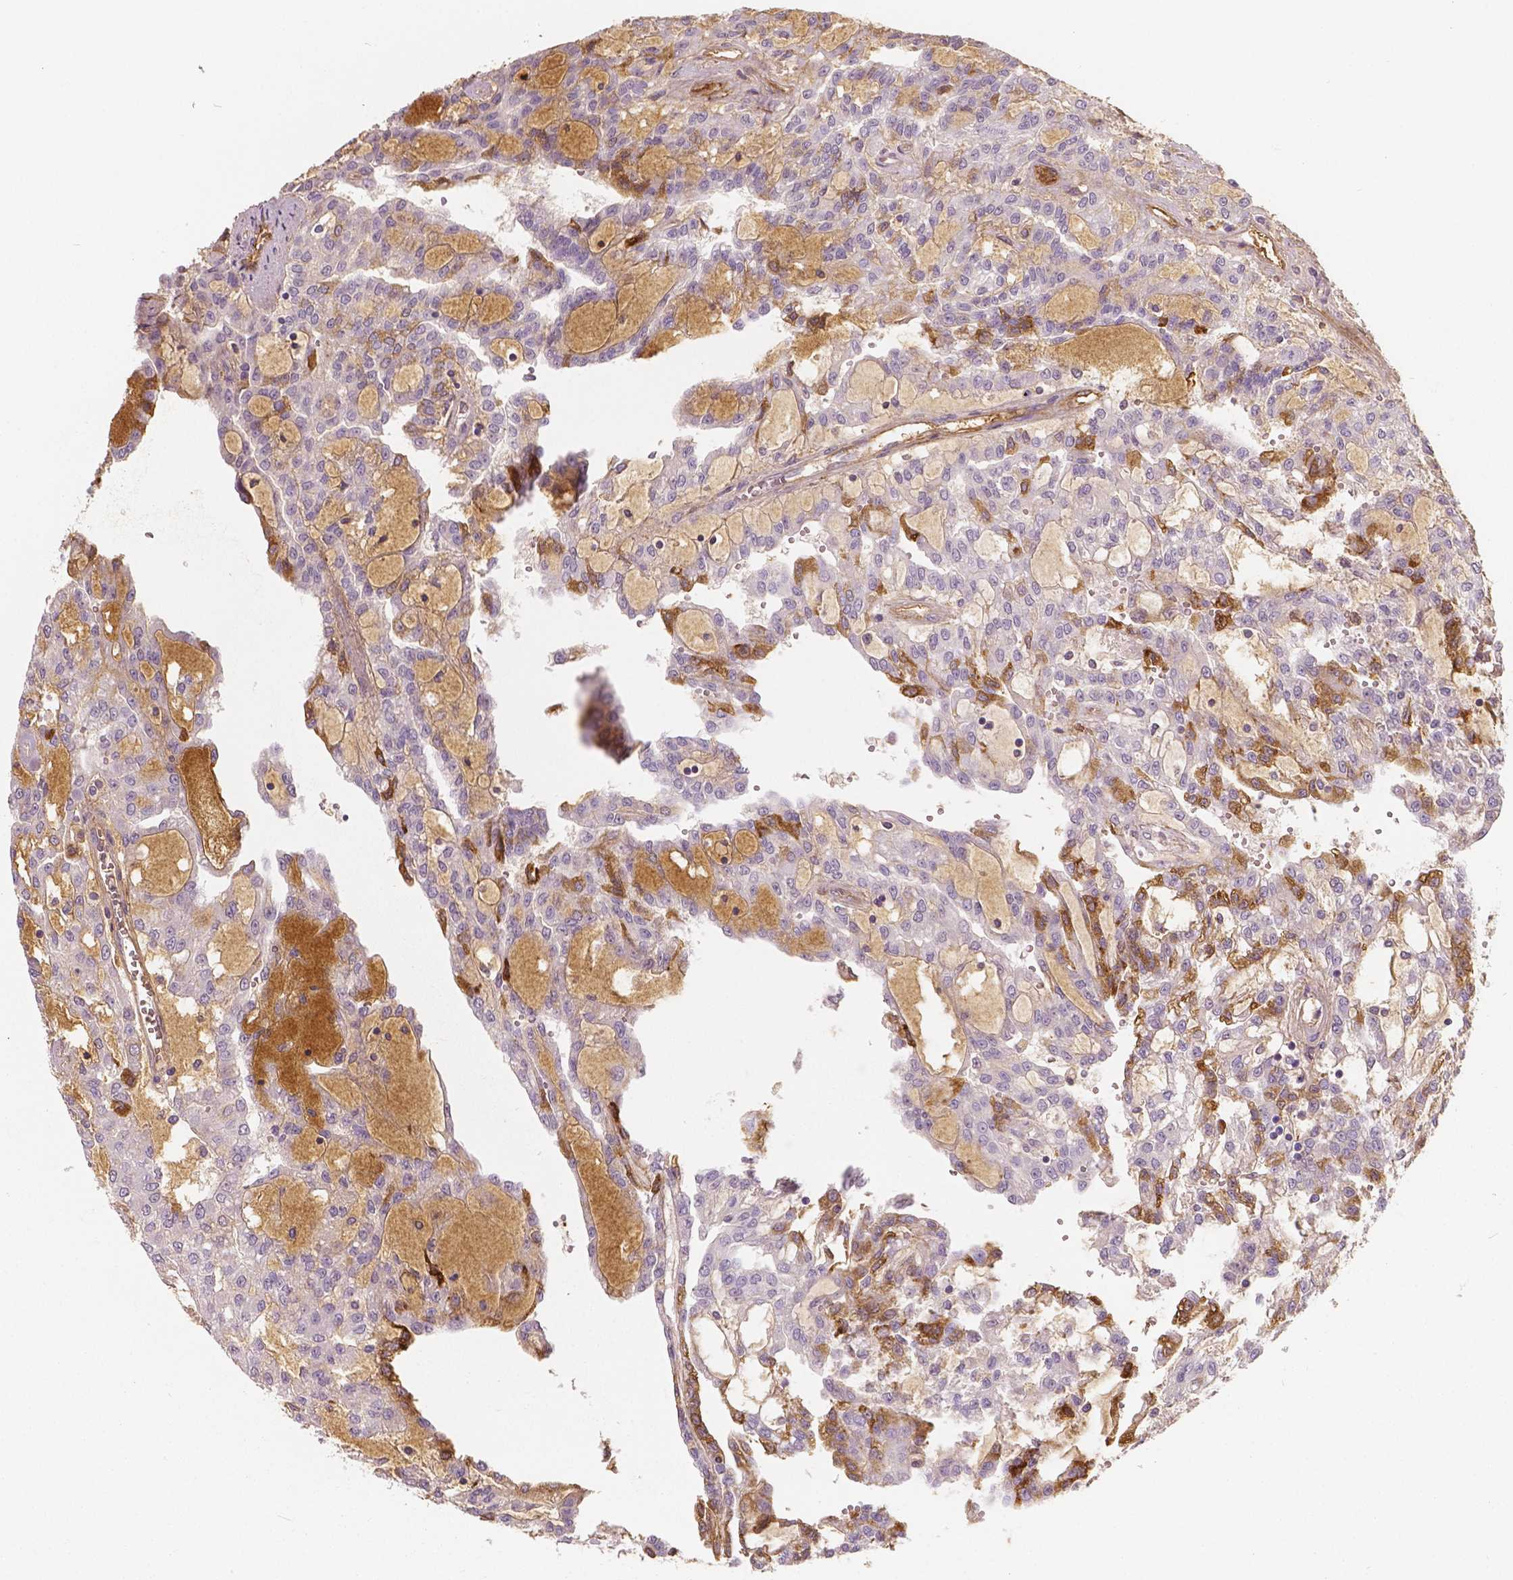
{"staining": {"intensity": "negative", "quantity": "none", "location": "none"}, "tissue": "renal cancer", "cell_type": "Tumor cells", "image_type": "cancer", "snomed": [{"axis": "morphology", "description": "Adenocarcinoma, NOS"}, {"axis": "topography", "description": "Kidney"}], "caption": "Protein analysis of renal cancer displays no significant positivity in tumor cells.", "gene": "APOA4", "patient": {"sex": "male", "age": 63}}